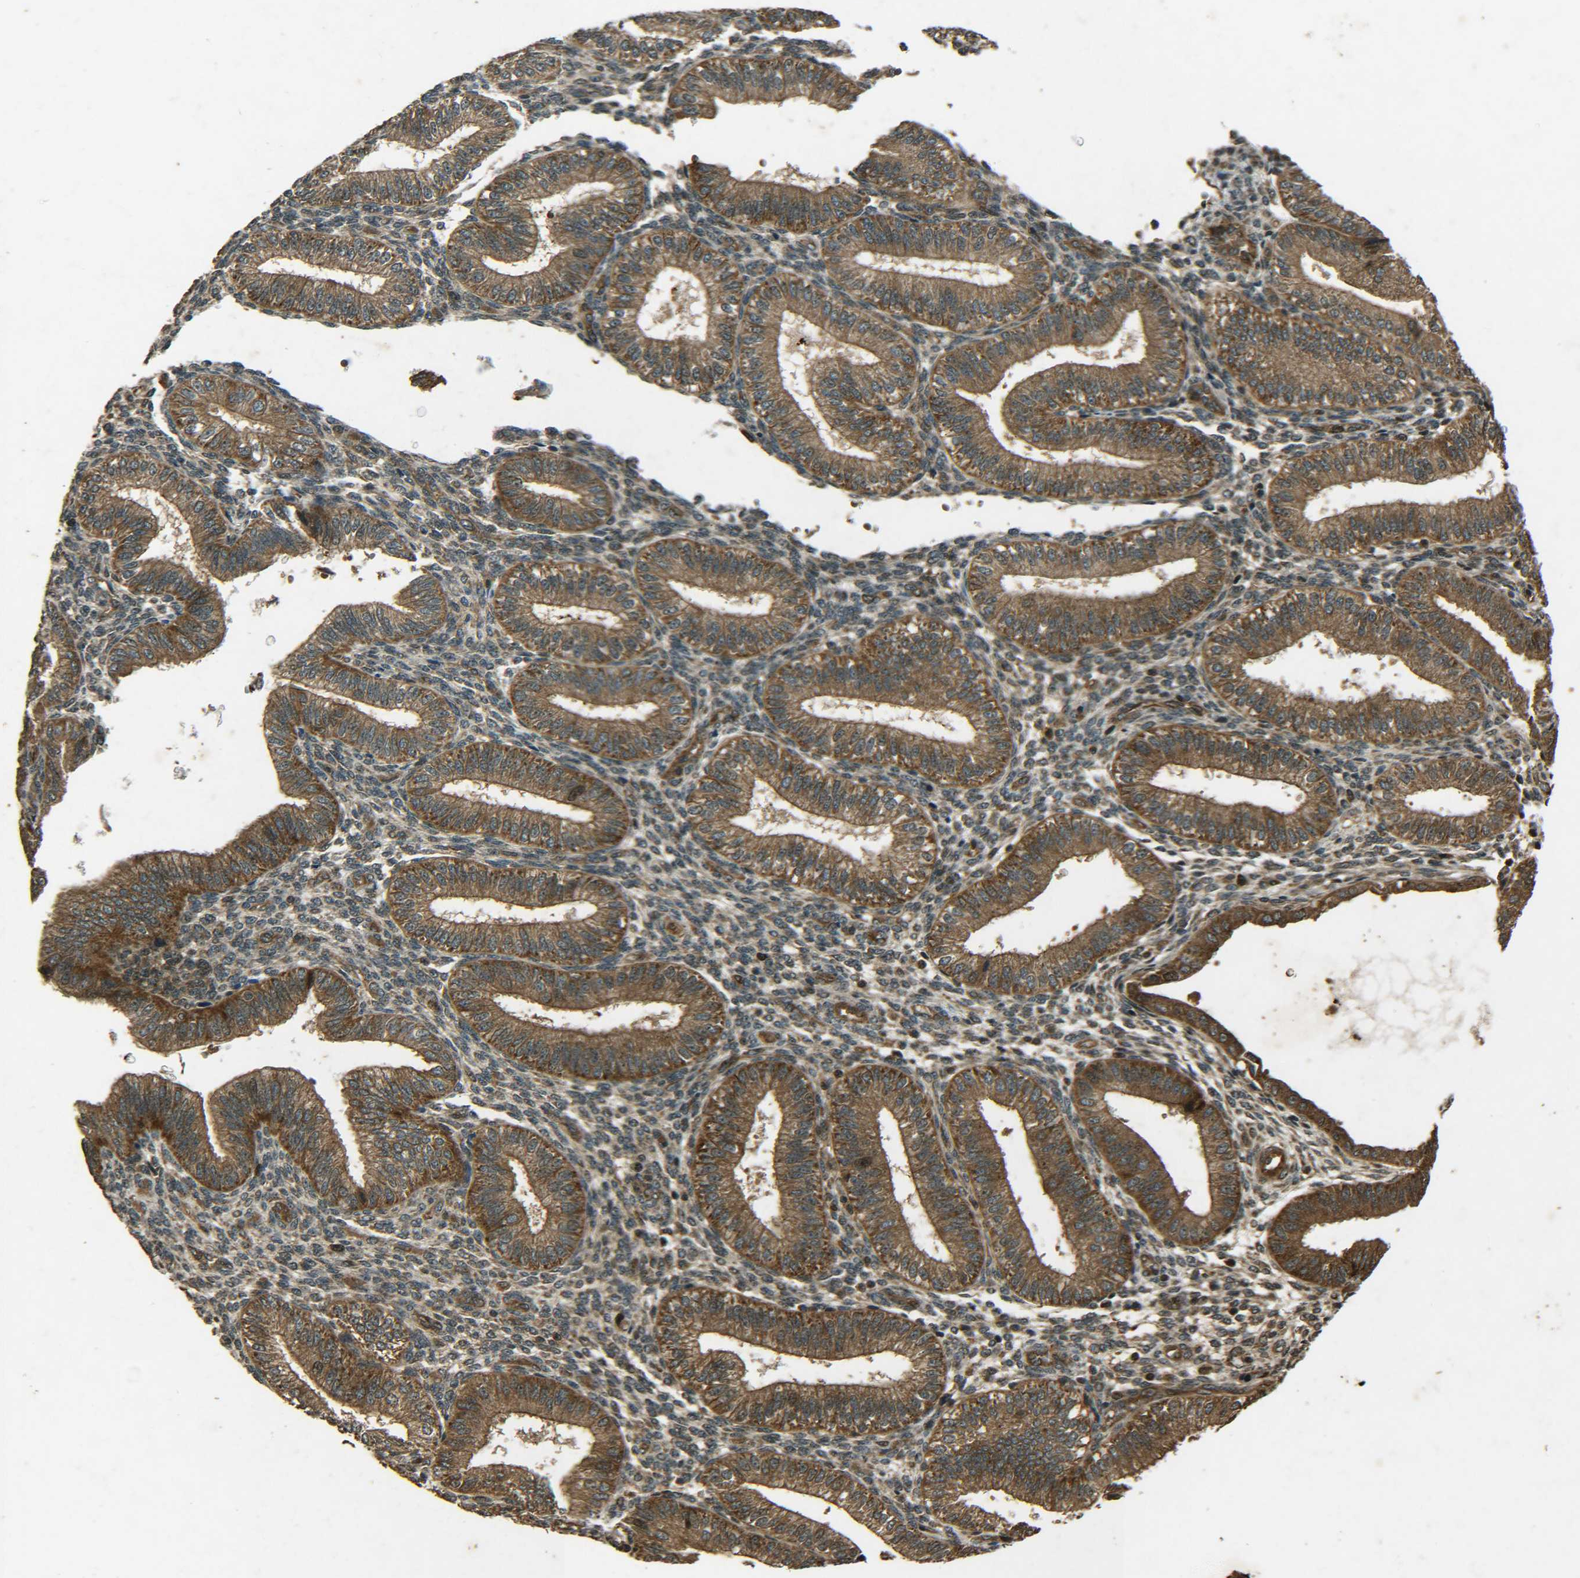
{"staining": {"intensity": "weak", "quantity": "25%-75%", "location": "cytoplasmic/membranous"}, "tissue": "endometrium", "cell_type": "Cells in endometrial stroma", "image_type": "normal", "snomed": [{"axis": "morphology", "description": "Normal tissue, NOS"}, {"axis": "topography", "description": "Endometrium"}], "caption": "Brown immunohistochemical staining in normal human endometrium displays weak cytoplasmic/membranous expression in approximately 25%-75% of cells in endometrial stroma.", "gene": "PLK2", "patient": {"sex": "female", "age": 39}}